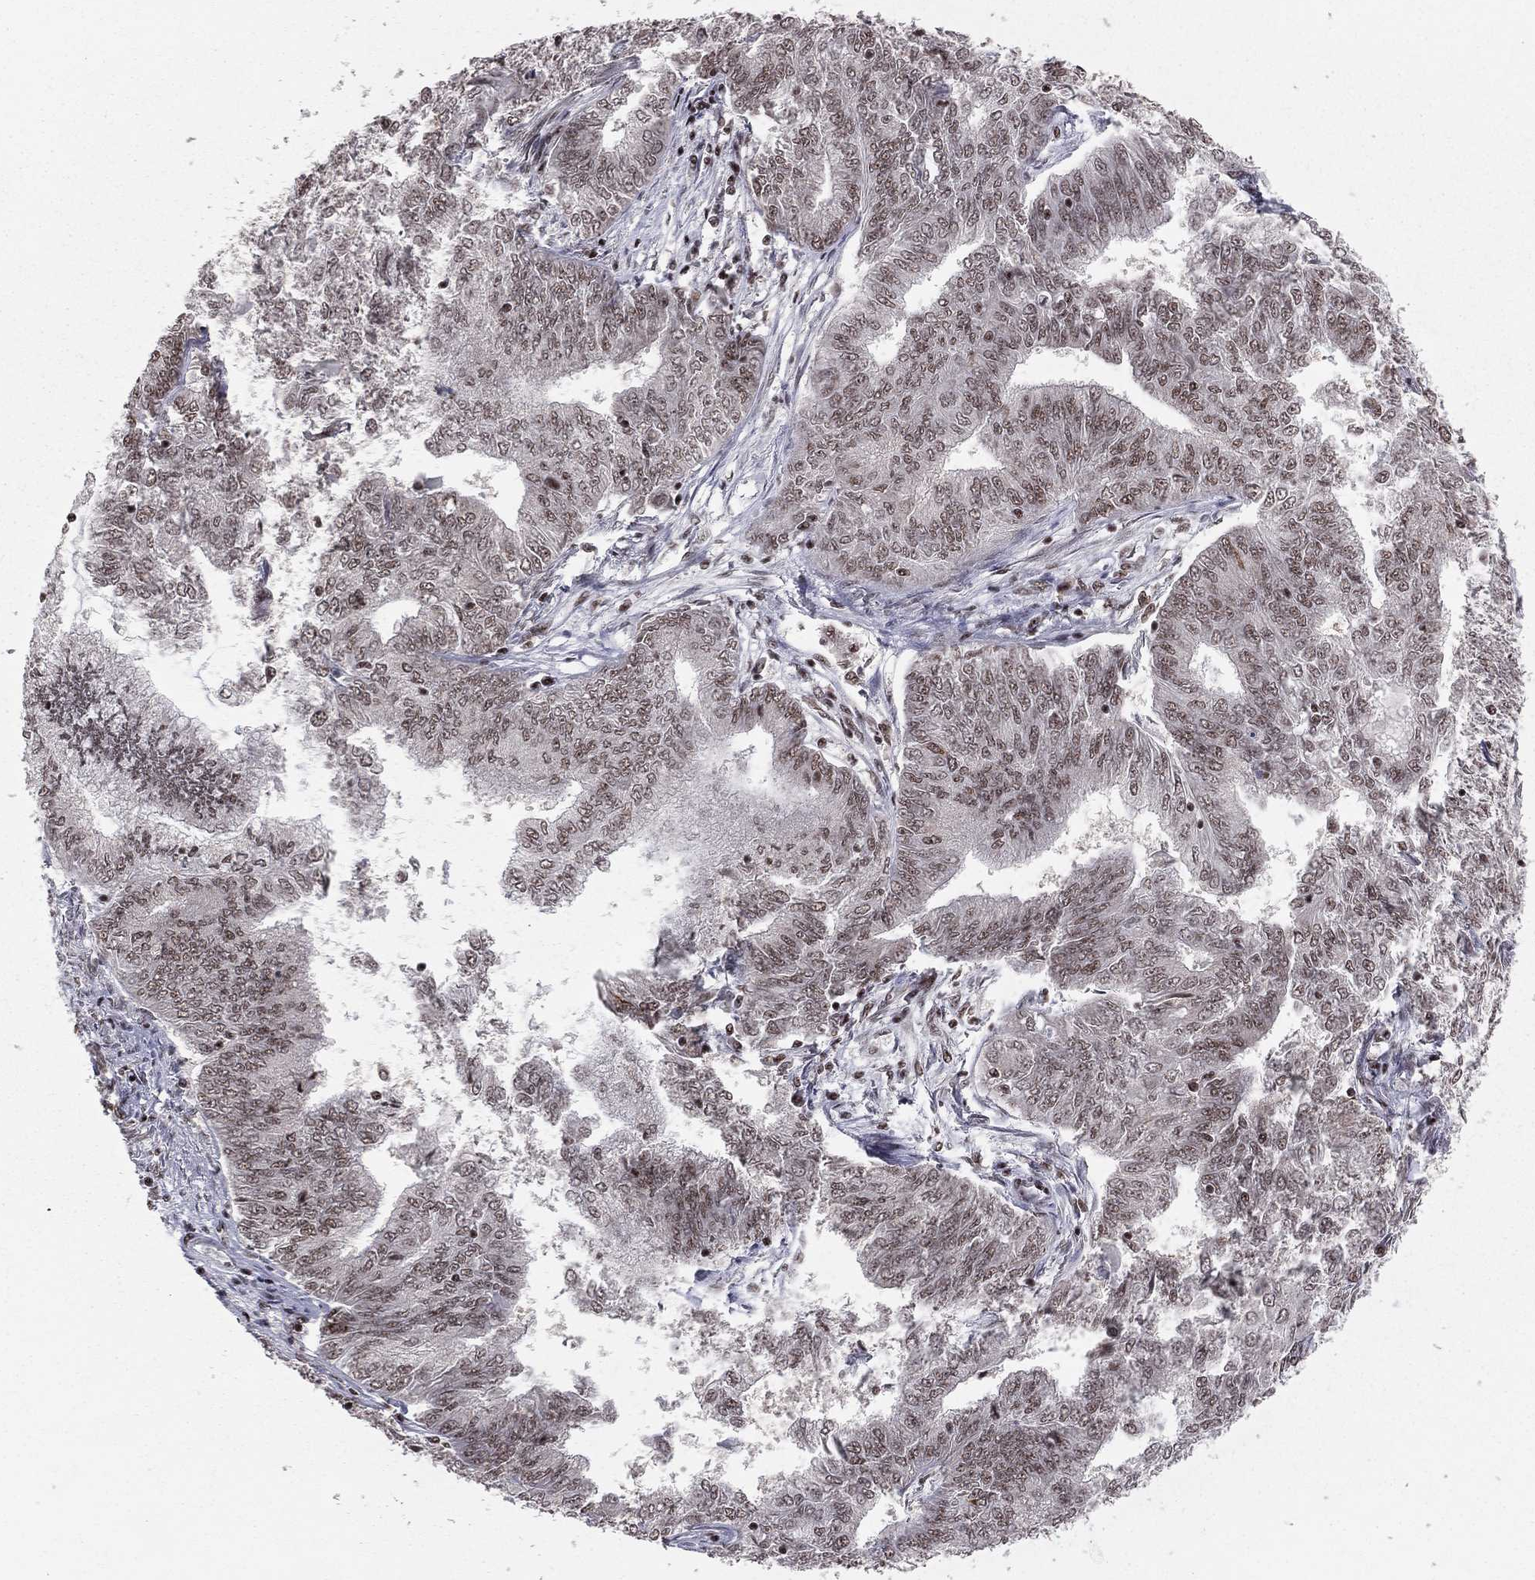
{"staining": {"intensity": "negative", "quantity": "none", "location": "none"}, "tissue": "endometrial cancer", "cell_type": "Tumor cells", "image_type": "cancer", "snomed": [{"axis": "morphology", "description": "Adenocarcinoma, NOS"}, {"axis": "topography", "description": "Endometrium"}], "caption": "A high-resolution image shows immunohistochemistry (IHC) staining of endometrial cancer, which reveals no significant staining in tumor cells.", "gene": "NFYB", "patient": {"sex": "female", "age": 62}}